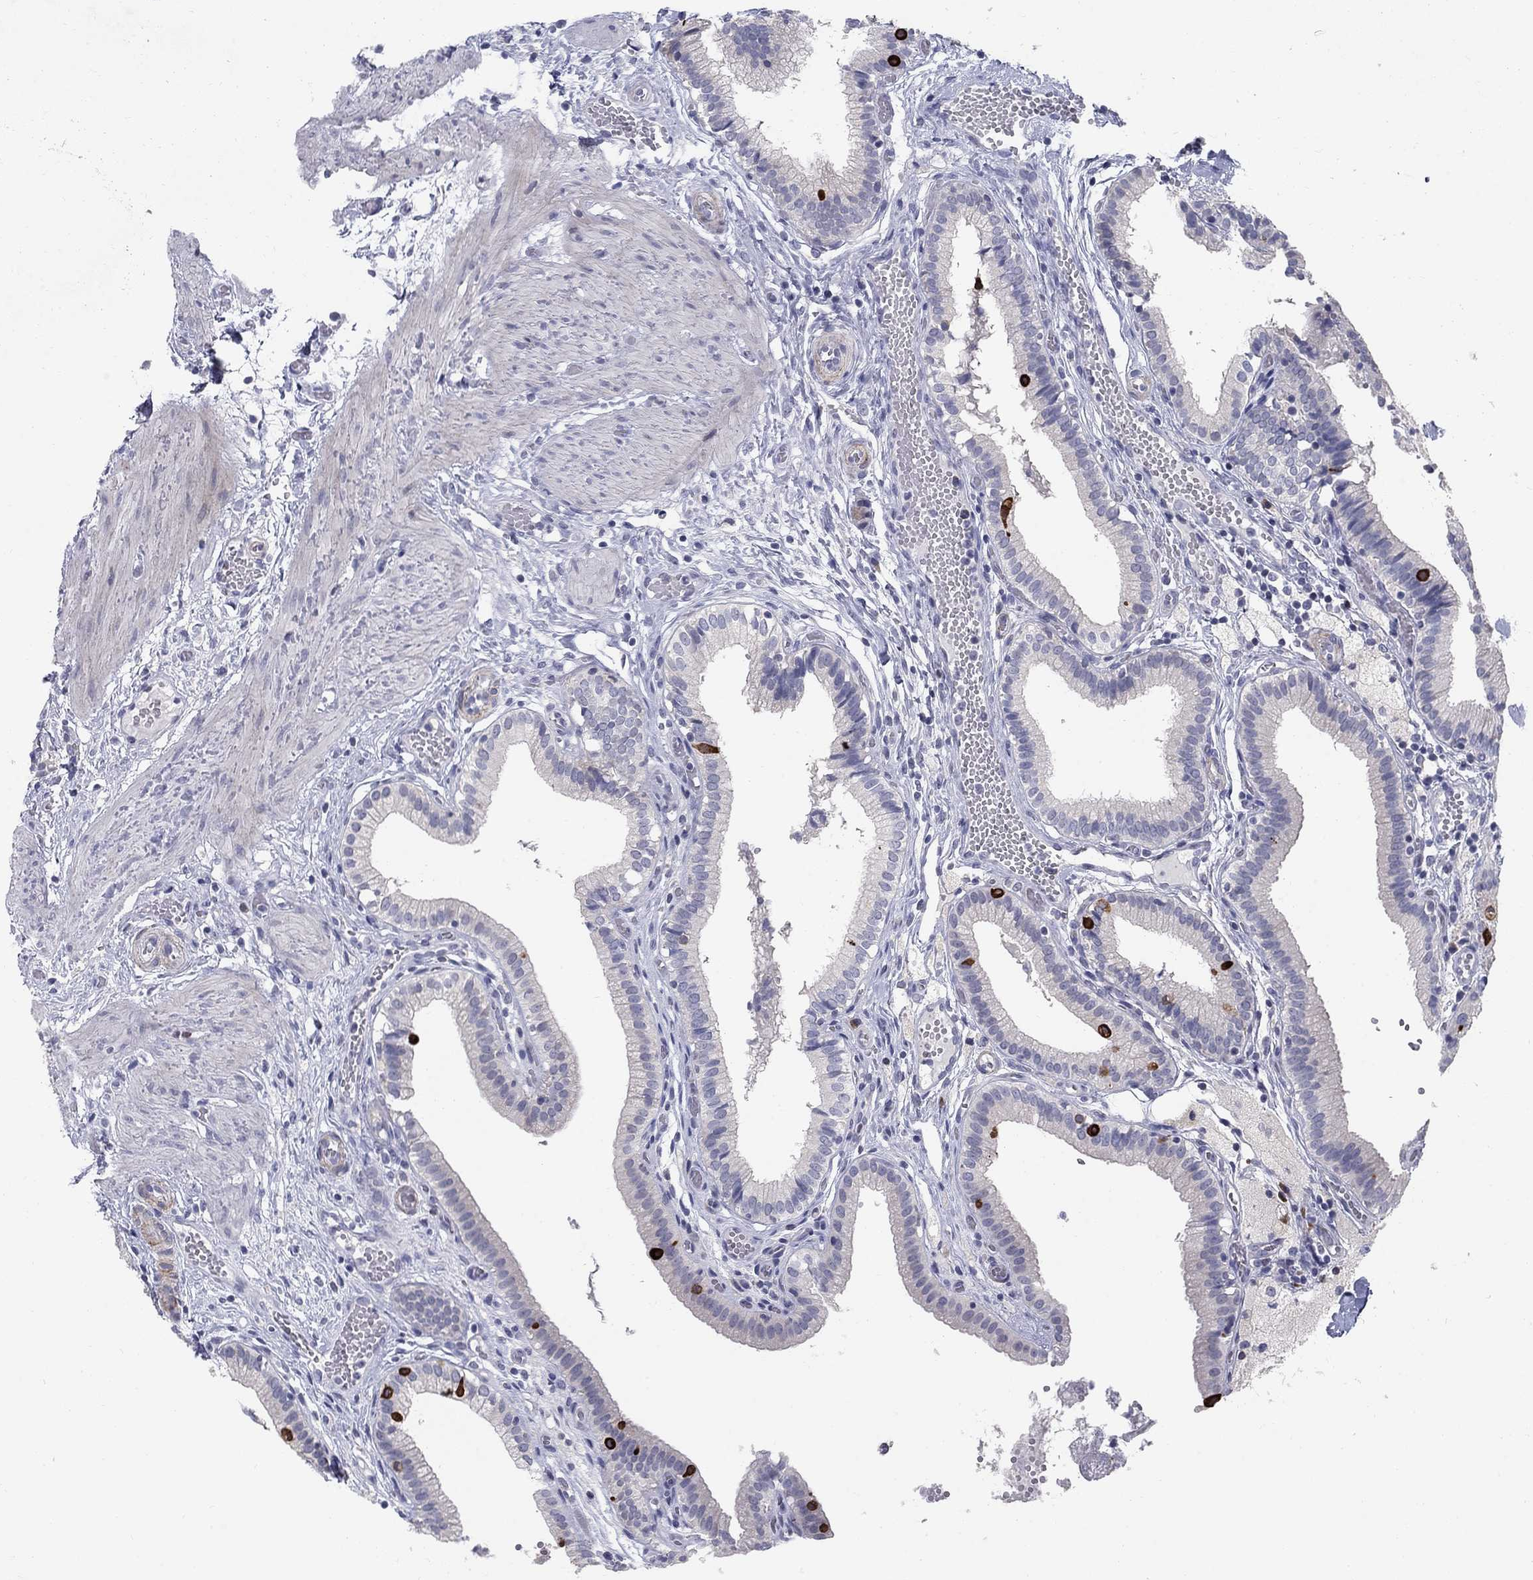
{"staining": {"intensity": "negative", "quantity": "none", "location": "none"}, "tissue": "gallbladder", "cell_type": "Glandular cells", "image_type": "normal", "snomed": [{"axis": "morphology", "description": "Normal tissue, NOS"}, {"axis": "topography", "description": "Gallbladder"}], "caption": "Immunohistochemical staining of benign human gallbladder reveals no significant expression in glandular cells. (Brightfield microscopy of DAB (3,3'-diaminobenzidine) immunohistochemistry at high magnification).", "gene": "NTRK2", "patient": {"sex": "female", "age": 24}}